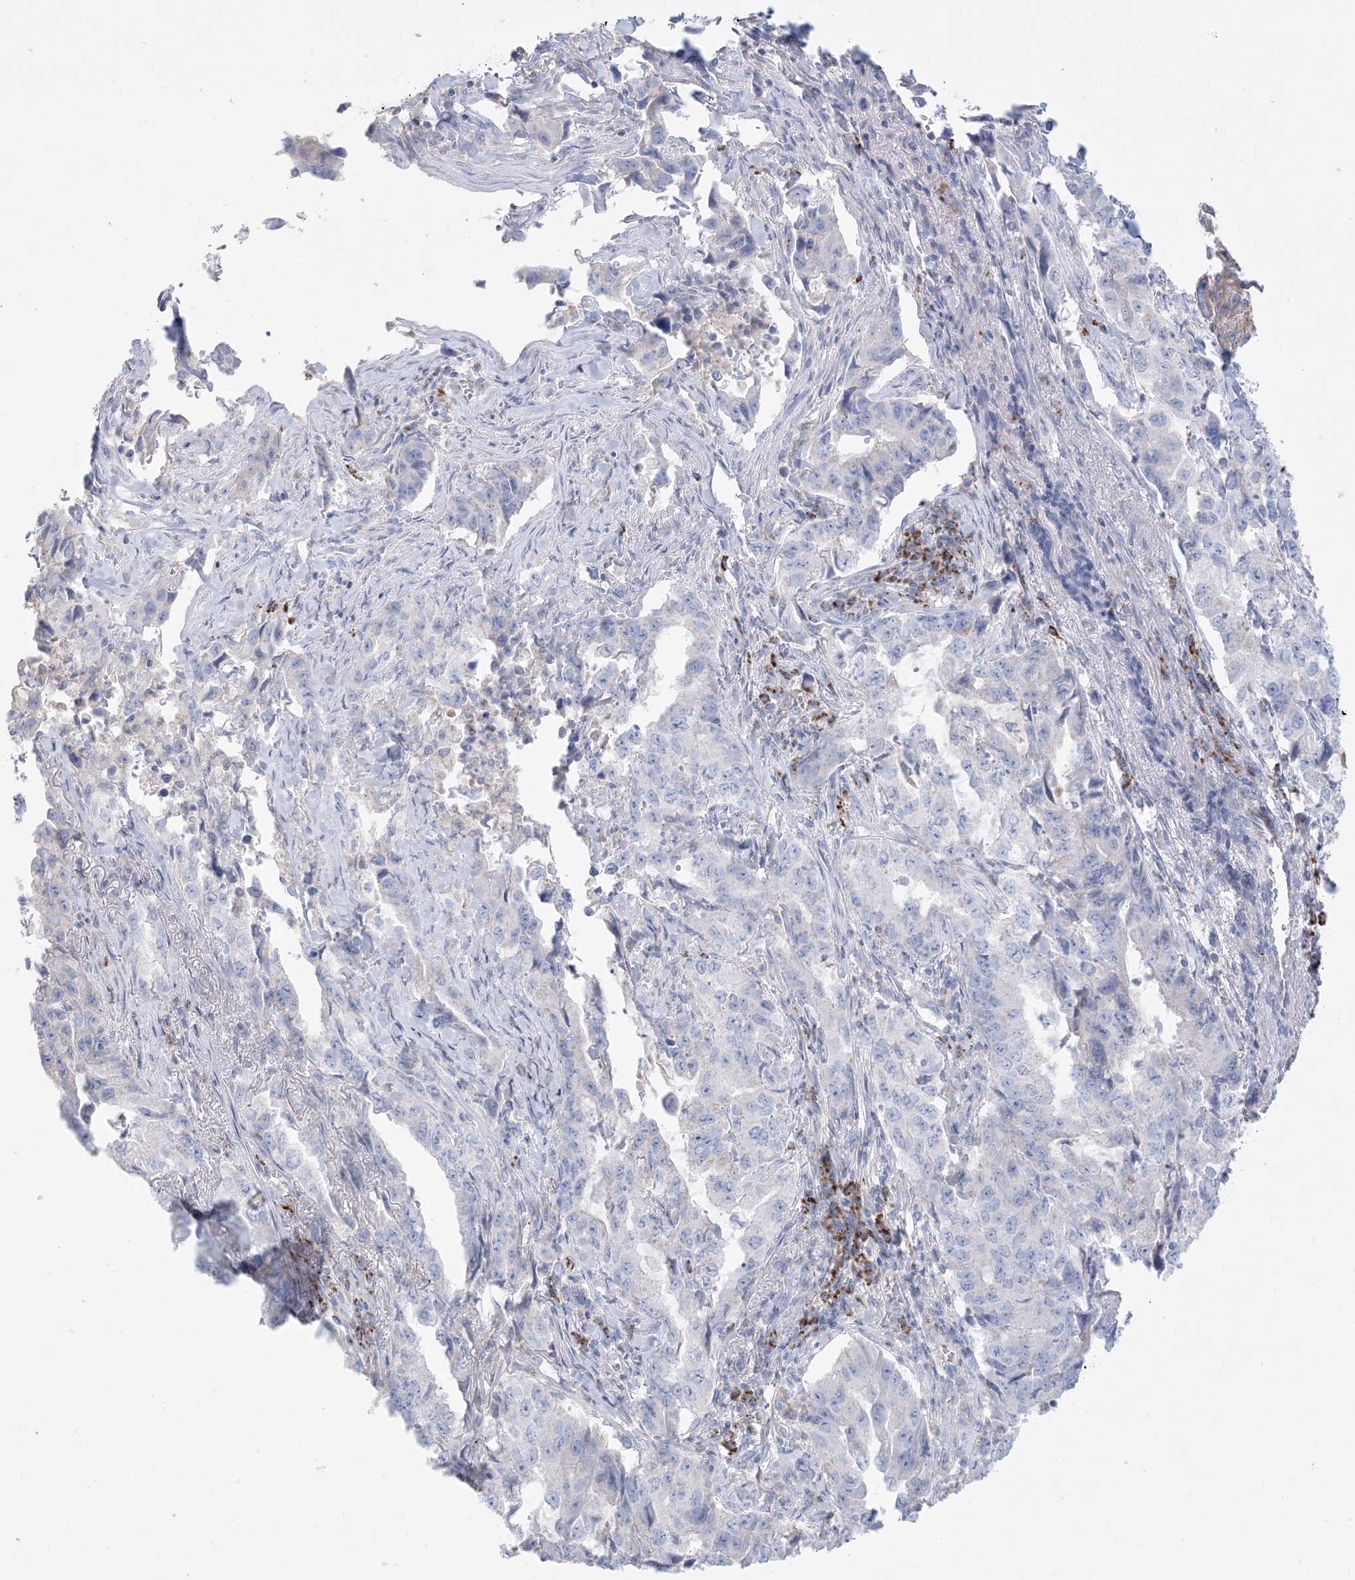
{"staining": {"intensity": "negative", "quantity": "none", "location": "none"}, "tissue": "lung cancer", "cell_type": "Tumor cells", "image_type": "cancer", "snomed": [{"axis": "morphology", "description": "Adenocarcinoma, NOS"}, {"axis": "topography", "description": "Lung"}], "caption": "A photomicrograph of human lung cancer is negative for staining in tumor cells.", "gene": "KCTD6", "patient": {"sex": "female", "age": 51}}